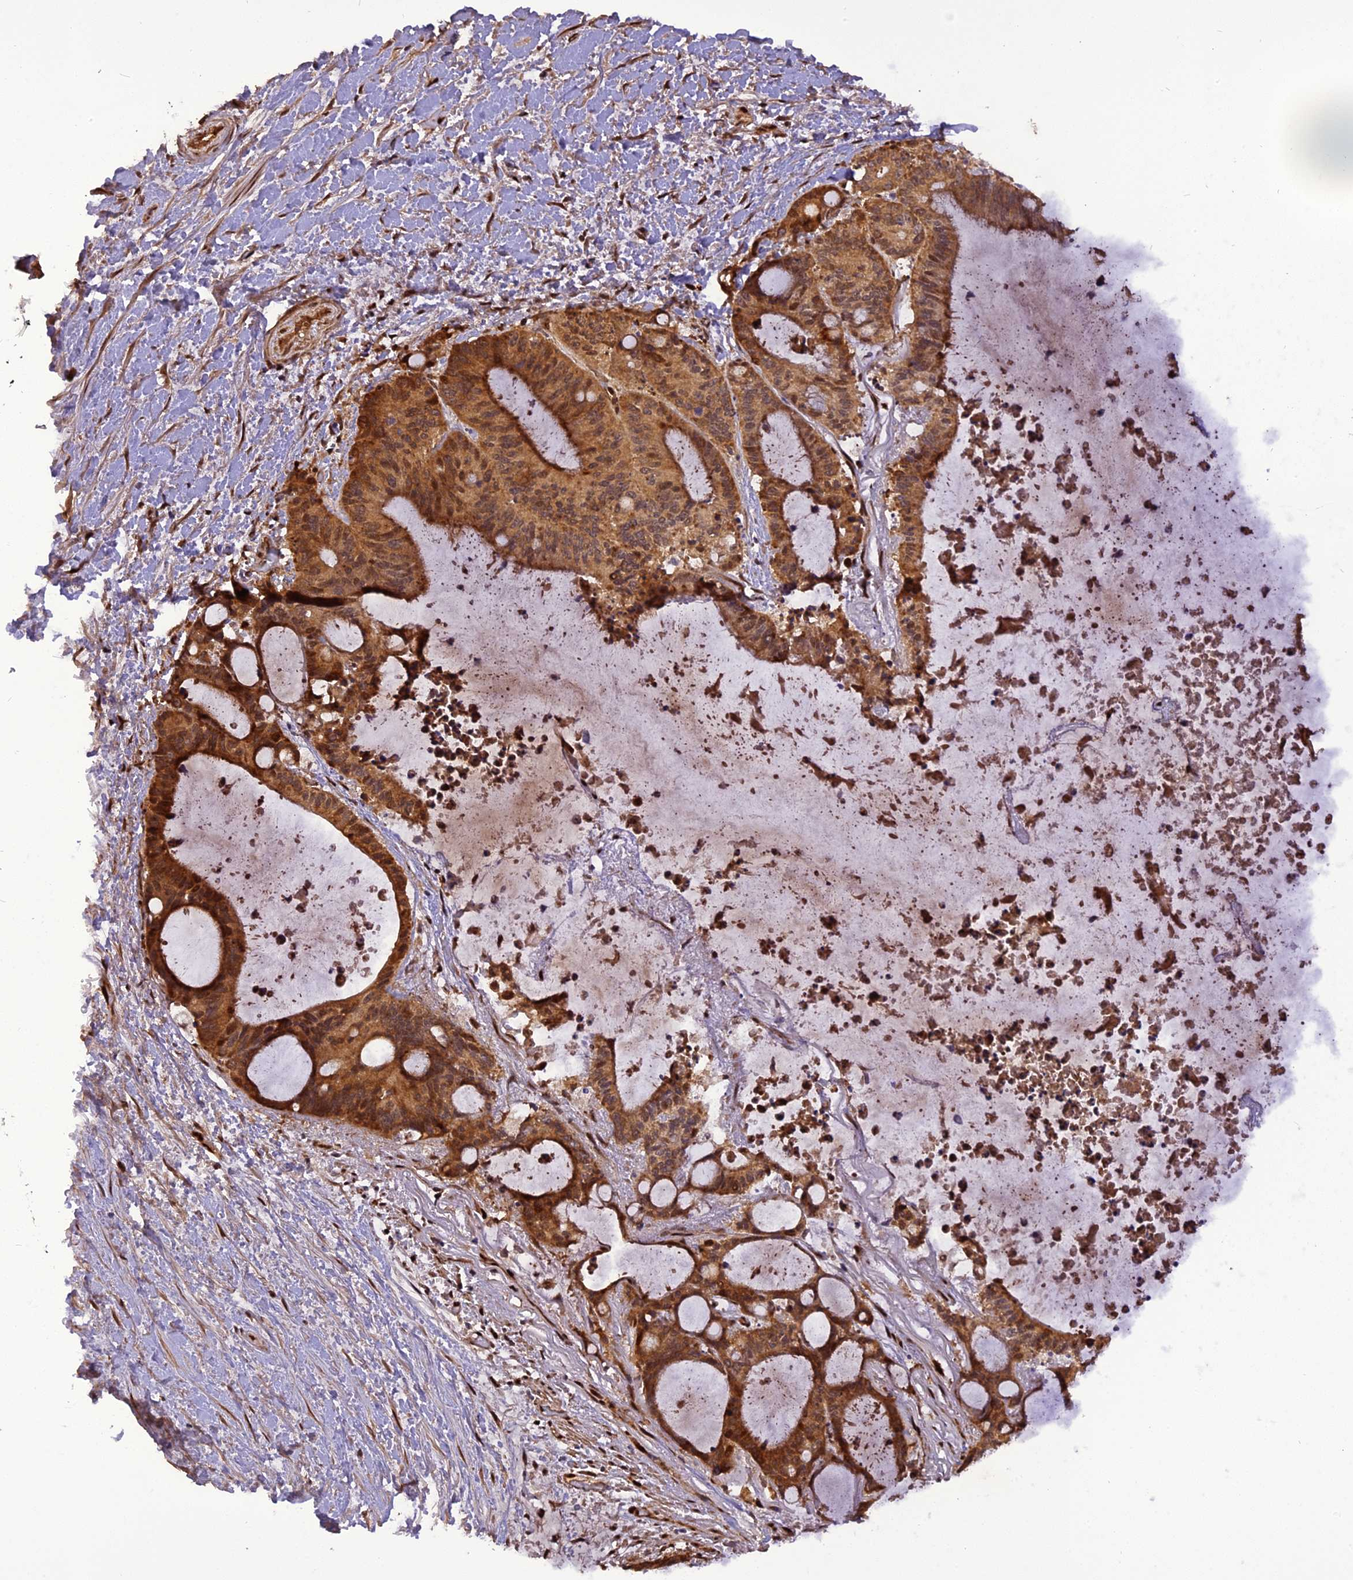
{"staining": {"intensity": "moderate", "quantity": ">75%", "location": "cytoplasmic/membranous,nuclear"}, "tissue": "liver cancer", "cell_type": "Tumor cells", "image_type": "cancer", "snomed": [{"axis": "morphology", "description": "Normal tissue, NOS"}, {"axis": "morphology", "description": "Cholangiocarcinoma"}, {"axis": "topography", "description": "Liver"}, {"axis": "topography", "description": "Peripheral nerve tissue"}], "caption": "A high-resolution histopathology image shows immunohistochemistry staining of liver cancer (cholangiocarcinoma), which demonstrates moderate cytoplasmic/membranous and nuclear staining in approximately >75% of tumor cells. Using DAB (brown) and hematoxylin (blue) stains, captured at high magnification using brightfield microscopy.", "gene": "MICALL1", "patient": {"sex": "female", "age": 73}}